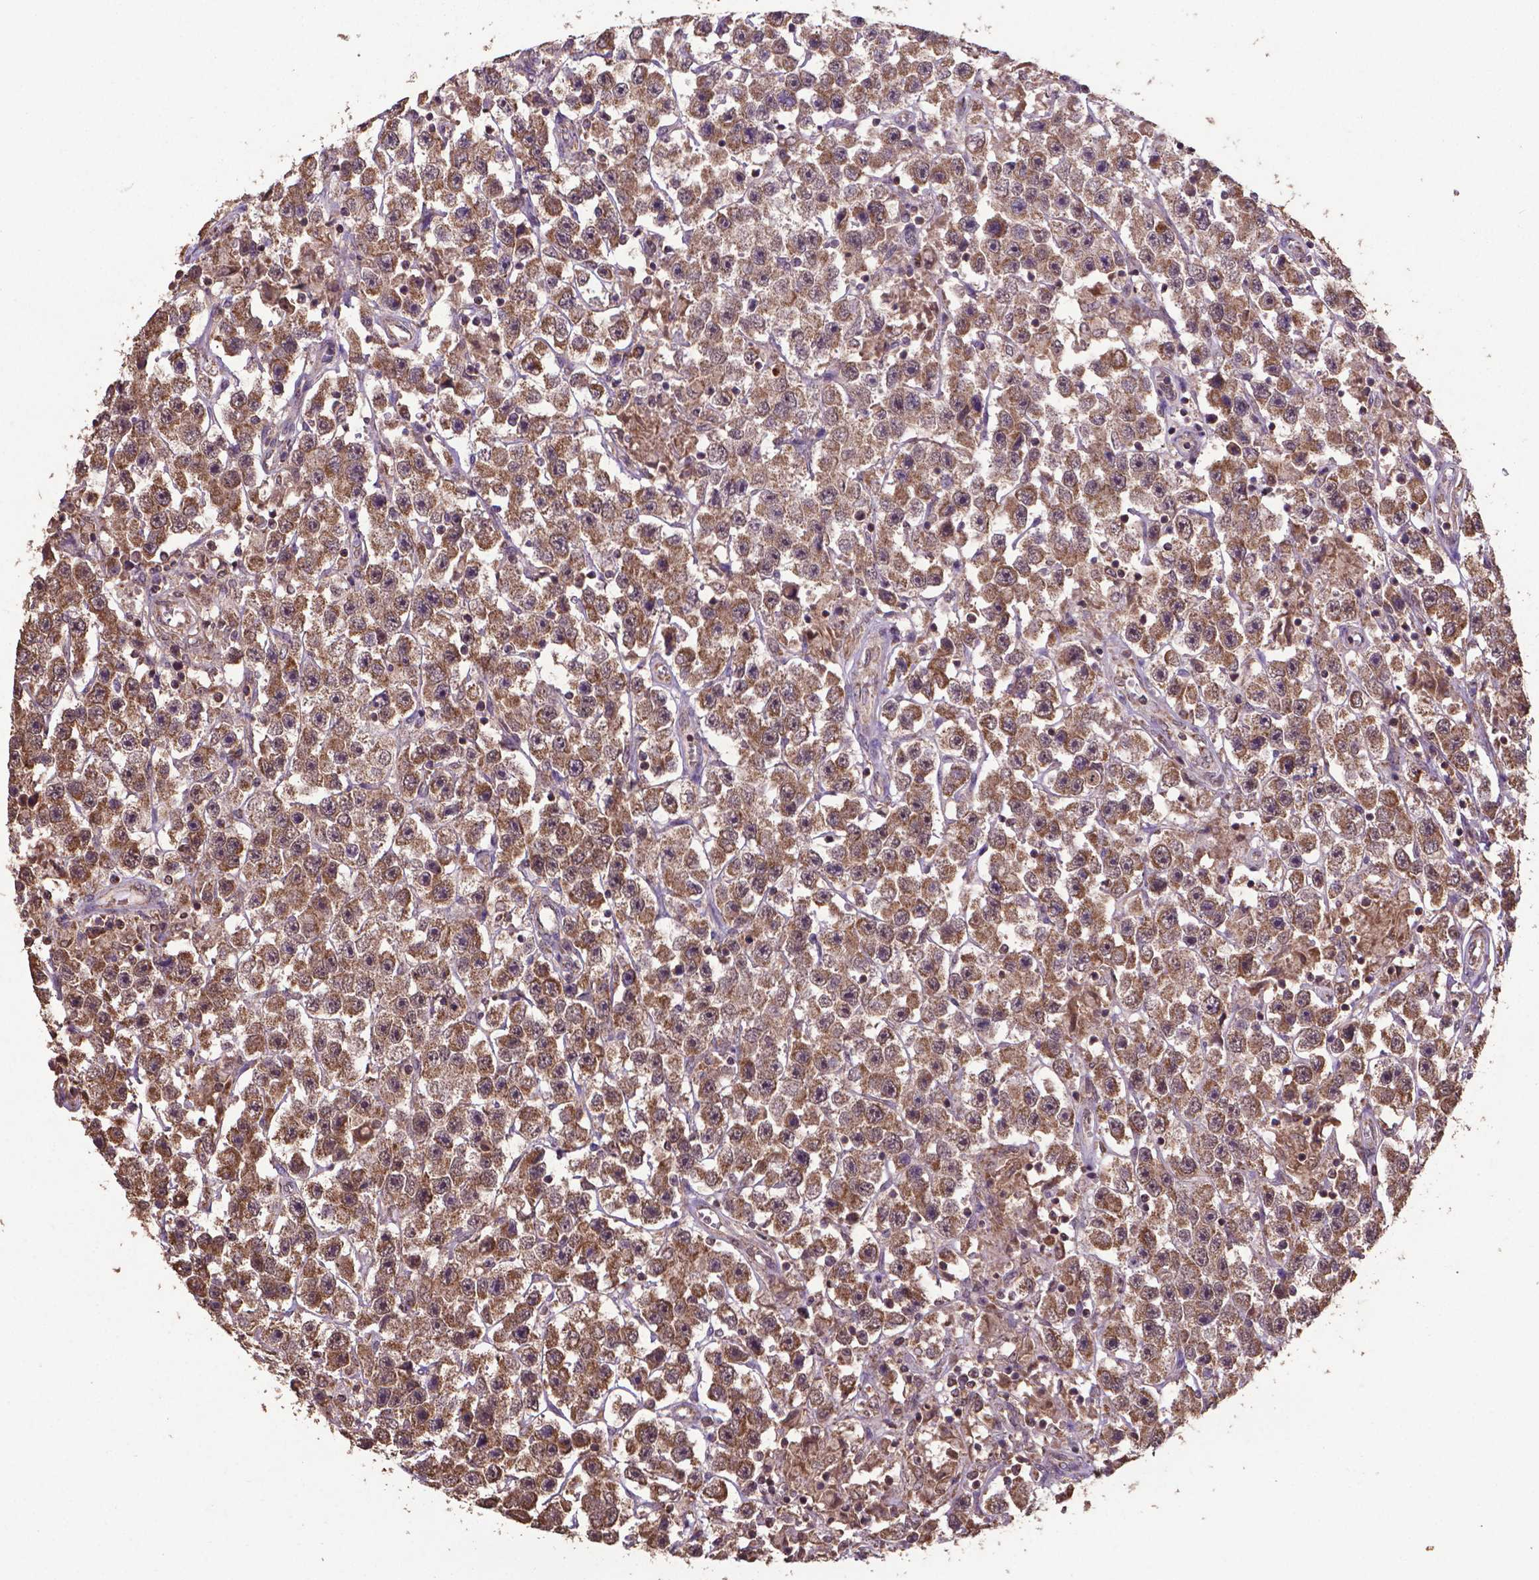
{"staining": {"intensity": "moderate", "quantity": ">75%", "location": "cytoplasmic/membranous,nuclear"}, "tissue": "testis cancer", "cell_type": "Tumor cells", "image_type": "cancer", "snomed": [{"axis": "morphology", "description": "Seminoma, NOS"}, {"axis": "topography", "description": "Testis"}], "caption": "DAB (3,3'-diaminobenzidine) immunohistochemical staining of human testis cancer shows moderate cytoplasmic/membranous and nuclear protein staining in approximately >75% of tumor cells.", "gene": "DCAF1", "patient": {"sex": "male", "age": 45}}